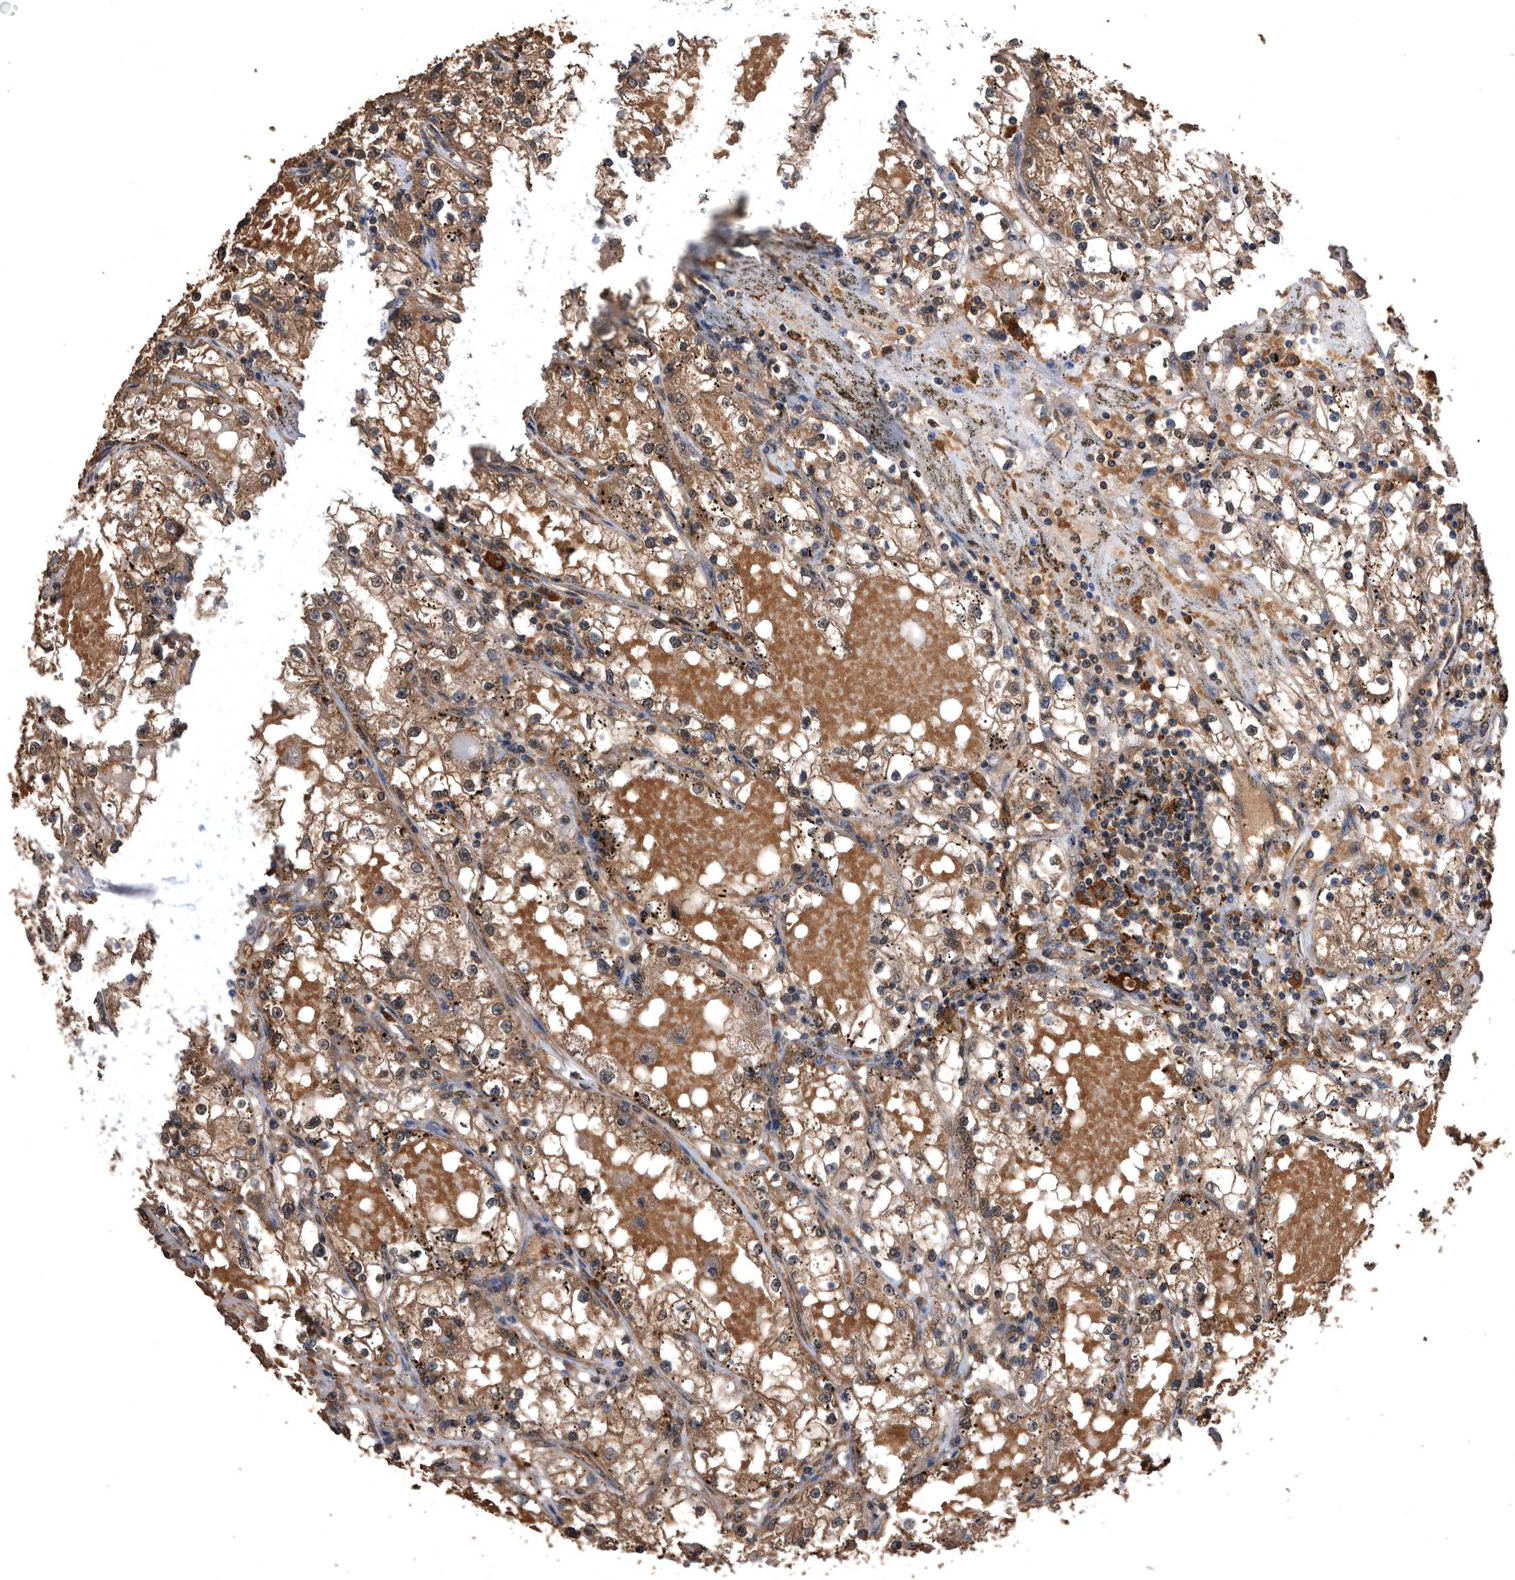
{"staining": {"intensity": "moderate", "quantity": ">75%", "location": "cytoplasmic/membranous"}, "tissue": "renal cancer", "cell_type": "Tumor cells", "image_type": "cancer", "snomed": [{"axis": "morphology", "description": "Adenocarcinoma, NOS"}, {"axis": "topography", "description": "Kidney"}], "caption": "Renal cancer stained with a protein marker shows moderate staining in tumor cells.", "gene": "NRBP1", "patient": {"sex": "male", "age": 56}}